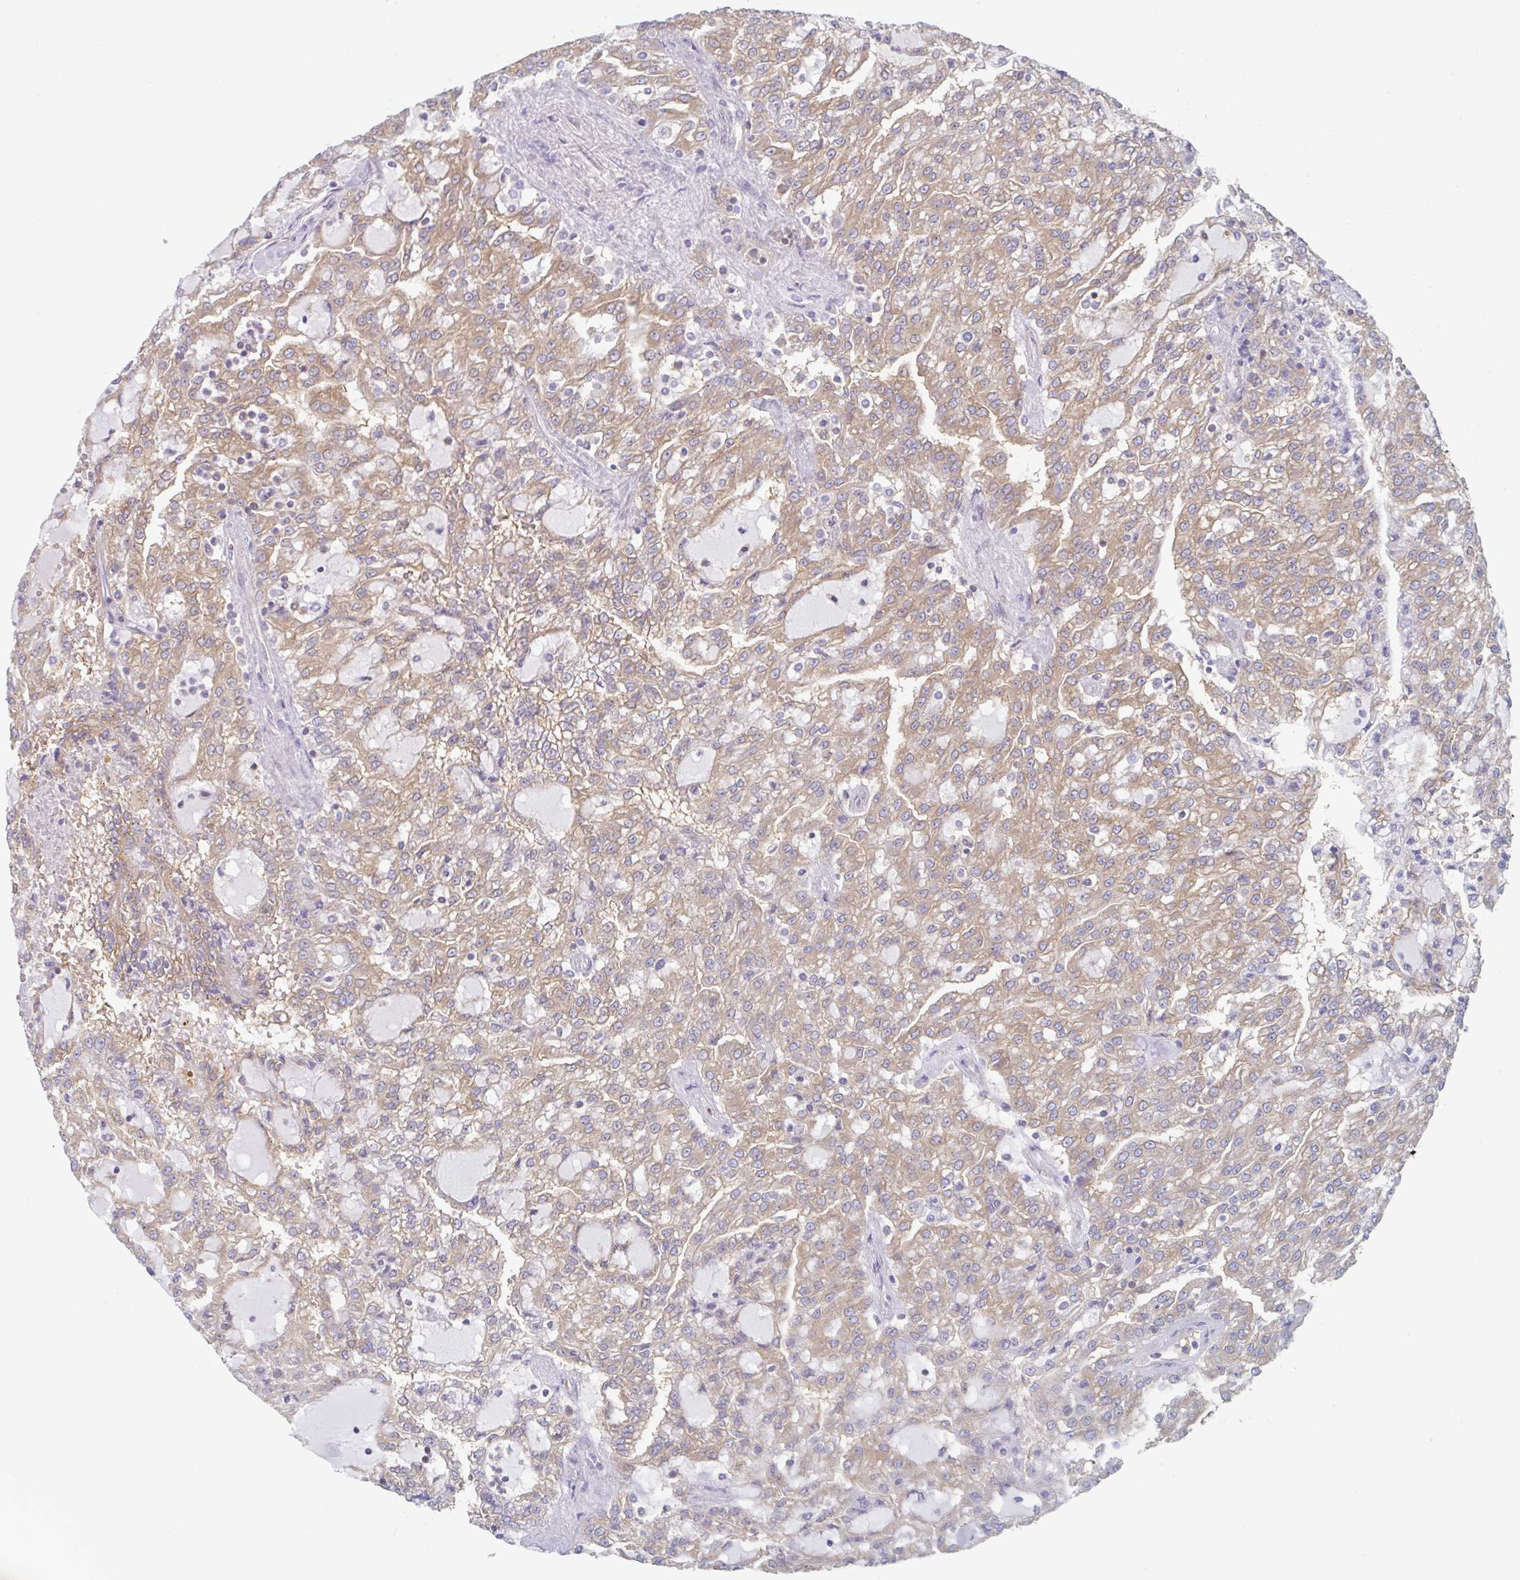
{"staining": {"intensity": "moderate", "quantity": ">75%", "location": "cytoplasmic/membranous"}, "tissue": "renal cancer", "cell_type": "Tumor cells", "image_type": "cancer", "snomed": [{"axis": "morphology", "description": "Adenocarcinoma, NOS"}, {"axis": "topography", "description": "Kidney"}], "caption": "Human renal cancer stained for a protein (brown) displays moderate cytoplasmic/membranous positive expression in about >75% of tumor cells.", "gene": "AMPD2", "patient": {"sex": "male", "age": 63}}